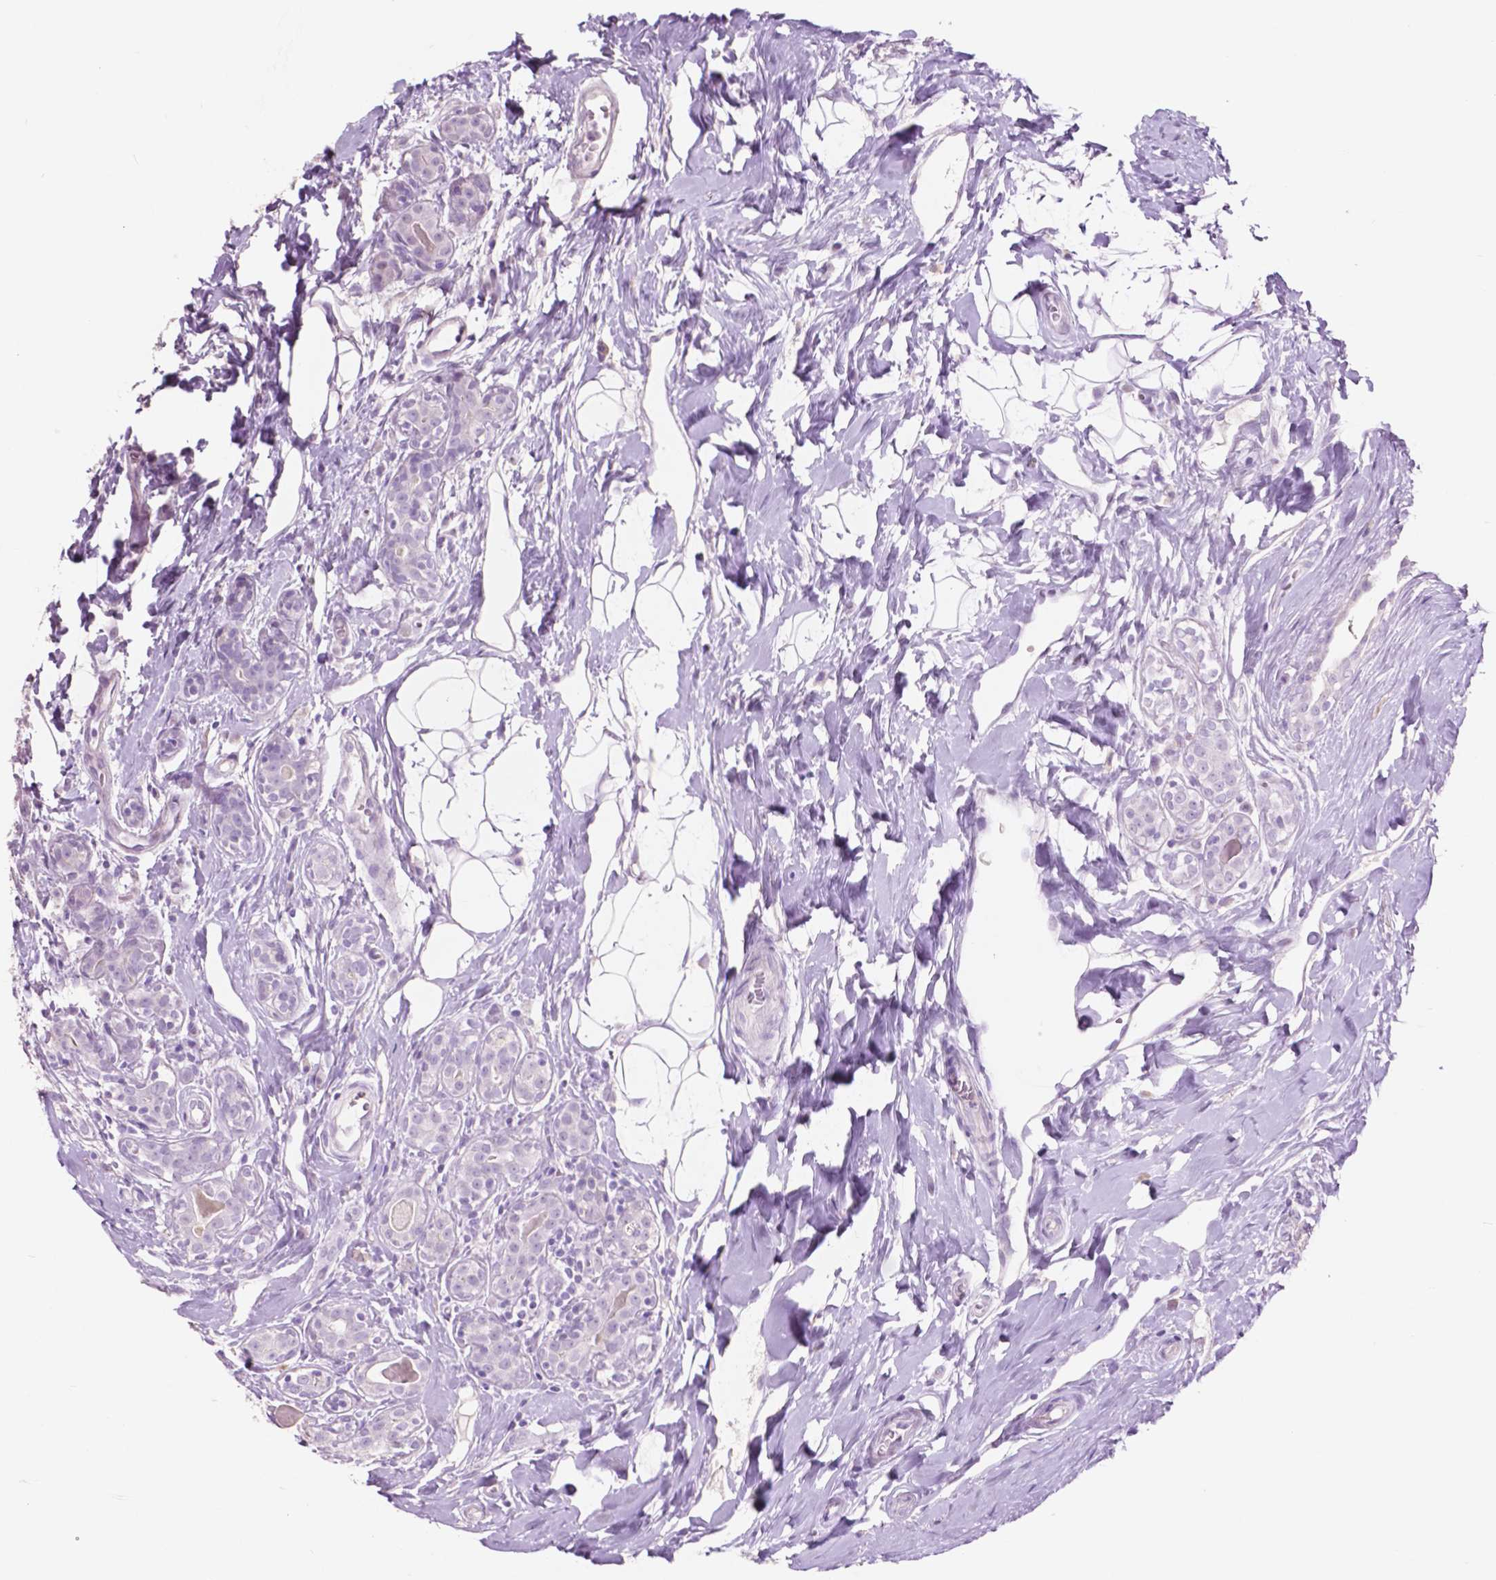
{"staining": {"intensity": "negative", "quantity": "none", "location": "none"}, "tissue": "breast cancer", "cell_type": "Tumor cells", "image_type": "cancer", "snomed": [{"axis": "morphology", "description": "Duct carcinoma"}, {"axis": "topography", "description": "Breast"}], "caption": "Breast cancer (infiltrating ductal carcinoma) was stained to show a protein in brown. There is no significant expression in tumor cells.", "gene": "IDO1", "patient": {"sex": "female", "age": 43}}